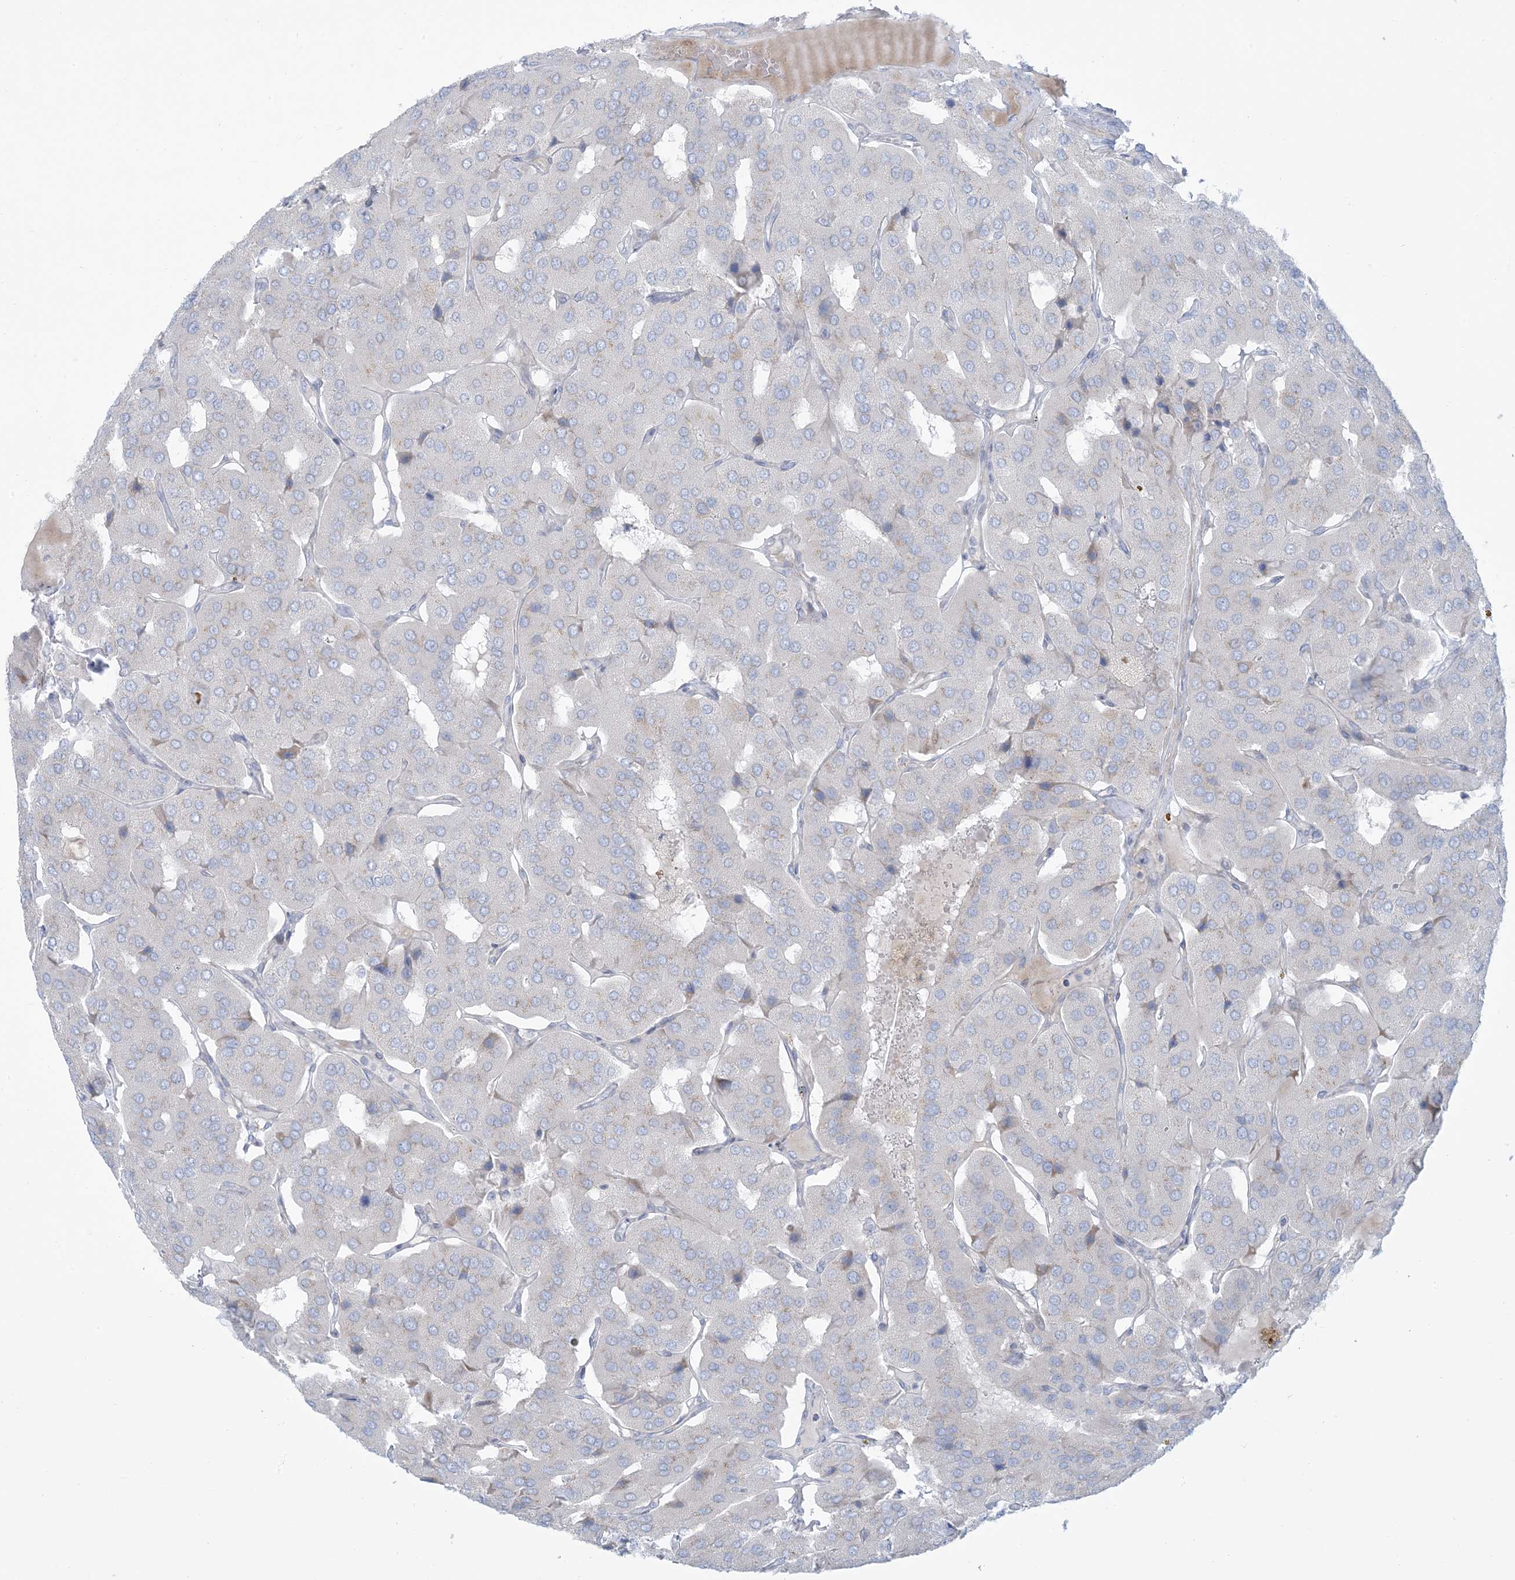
{"staining": {"intensity": "negative", "quantity": "none", "location": "none"}, "tissue": "parathyroid gland", "cell_type": "Glandular cells", "image_type": "normal", "snomed": [{"axis": "morphology", "description": "Normal tissue, NOS"}, {"axis": "morphology", "description": "Adenoma, NOS"}, {"axis": "topography", "description": "Parathyroid gland"}], "caption": "Immunohistochemistry of normal parathyroid gland demonstrates no positivity in glandular cells. (Brightfield microscopy of DAB IHC at high magnification).", "gene": "AFTPH", "patient": {"sex": "female", "age": 86}}